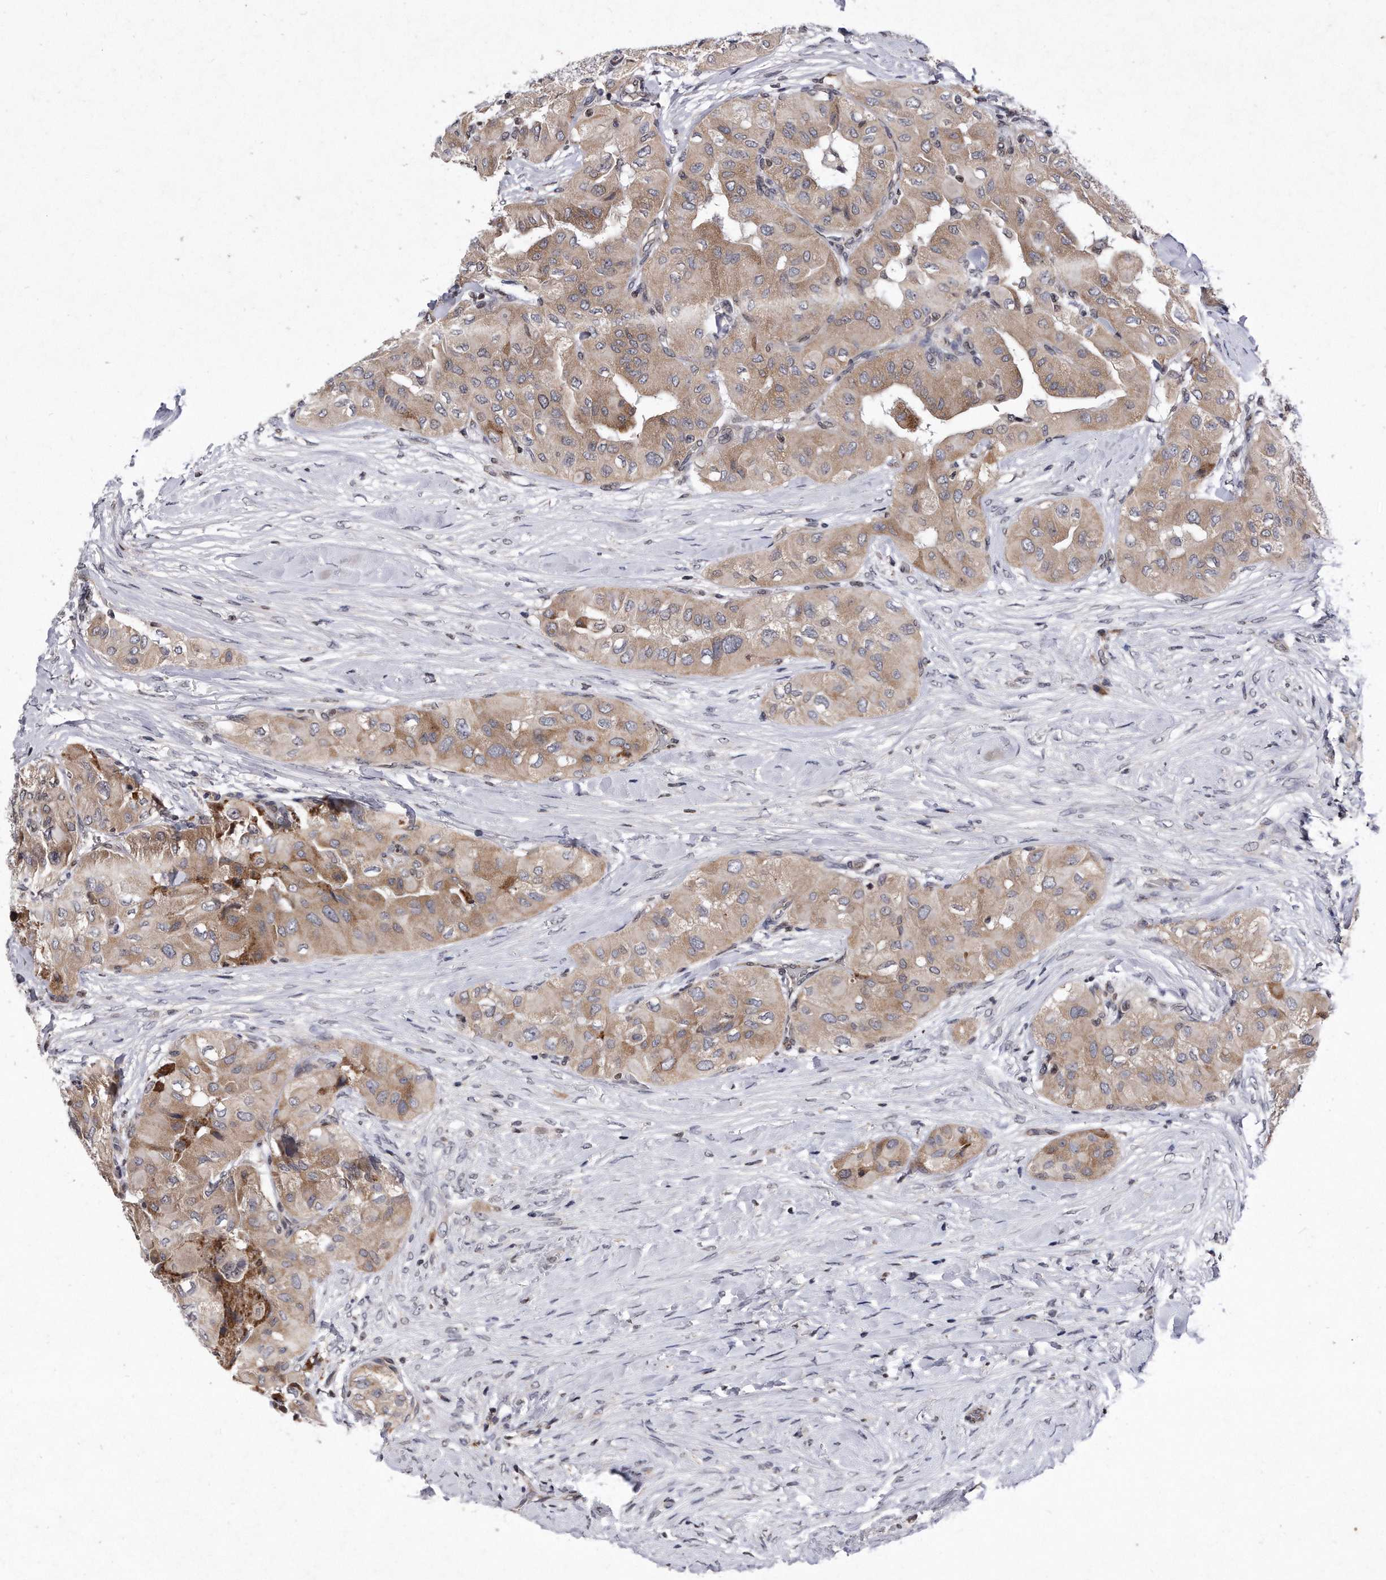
{"staining": {"intensity": "moderate", "quantity": ">75%", "location": "cytoplasmic/membranous"}, "tissue": "thyroid cancer", "cell_type": "Tumor cells", "image_type": "cancer", "snomed": [{"axis": "morphology", "description": "Papillary adenocarcinoma, NOS"}, {"axis": "topography", "description": "Thyroid gland"}], "caption": "This is a photomicrograph of immunohistochemistry staining of papillary adenocarcinoma (thyroid), which shows moderate positivity in the cytoplasmic/membranous of tumor cells.", "gene": "DAB1", "patient": {"sex": "female", "age": 59}}